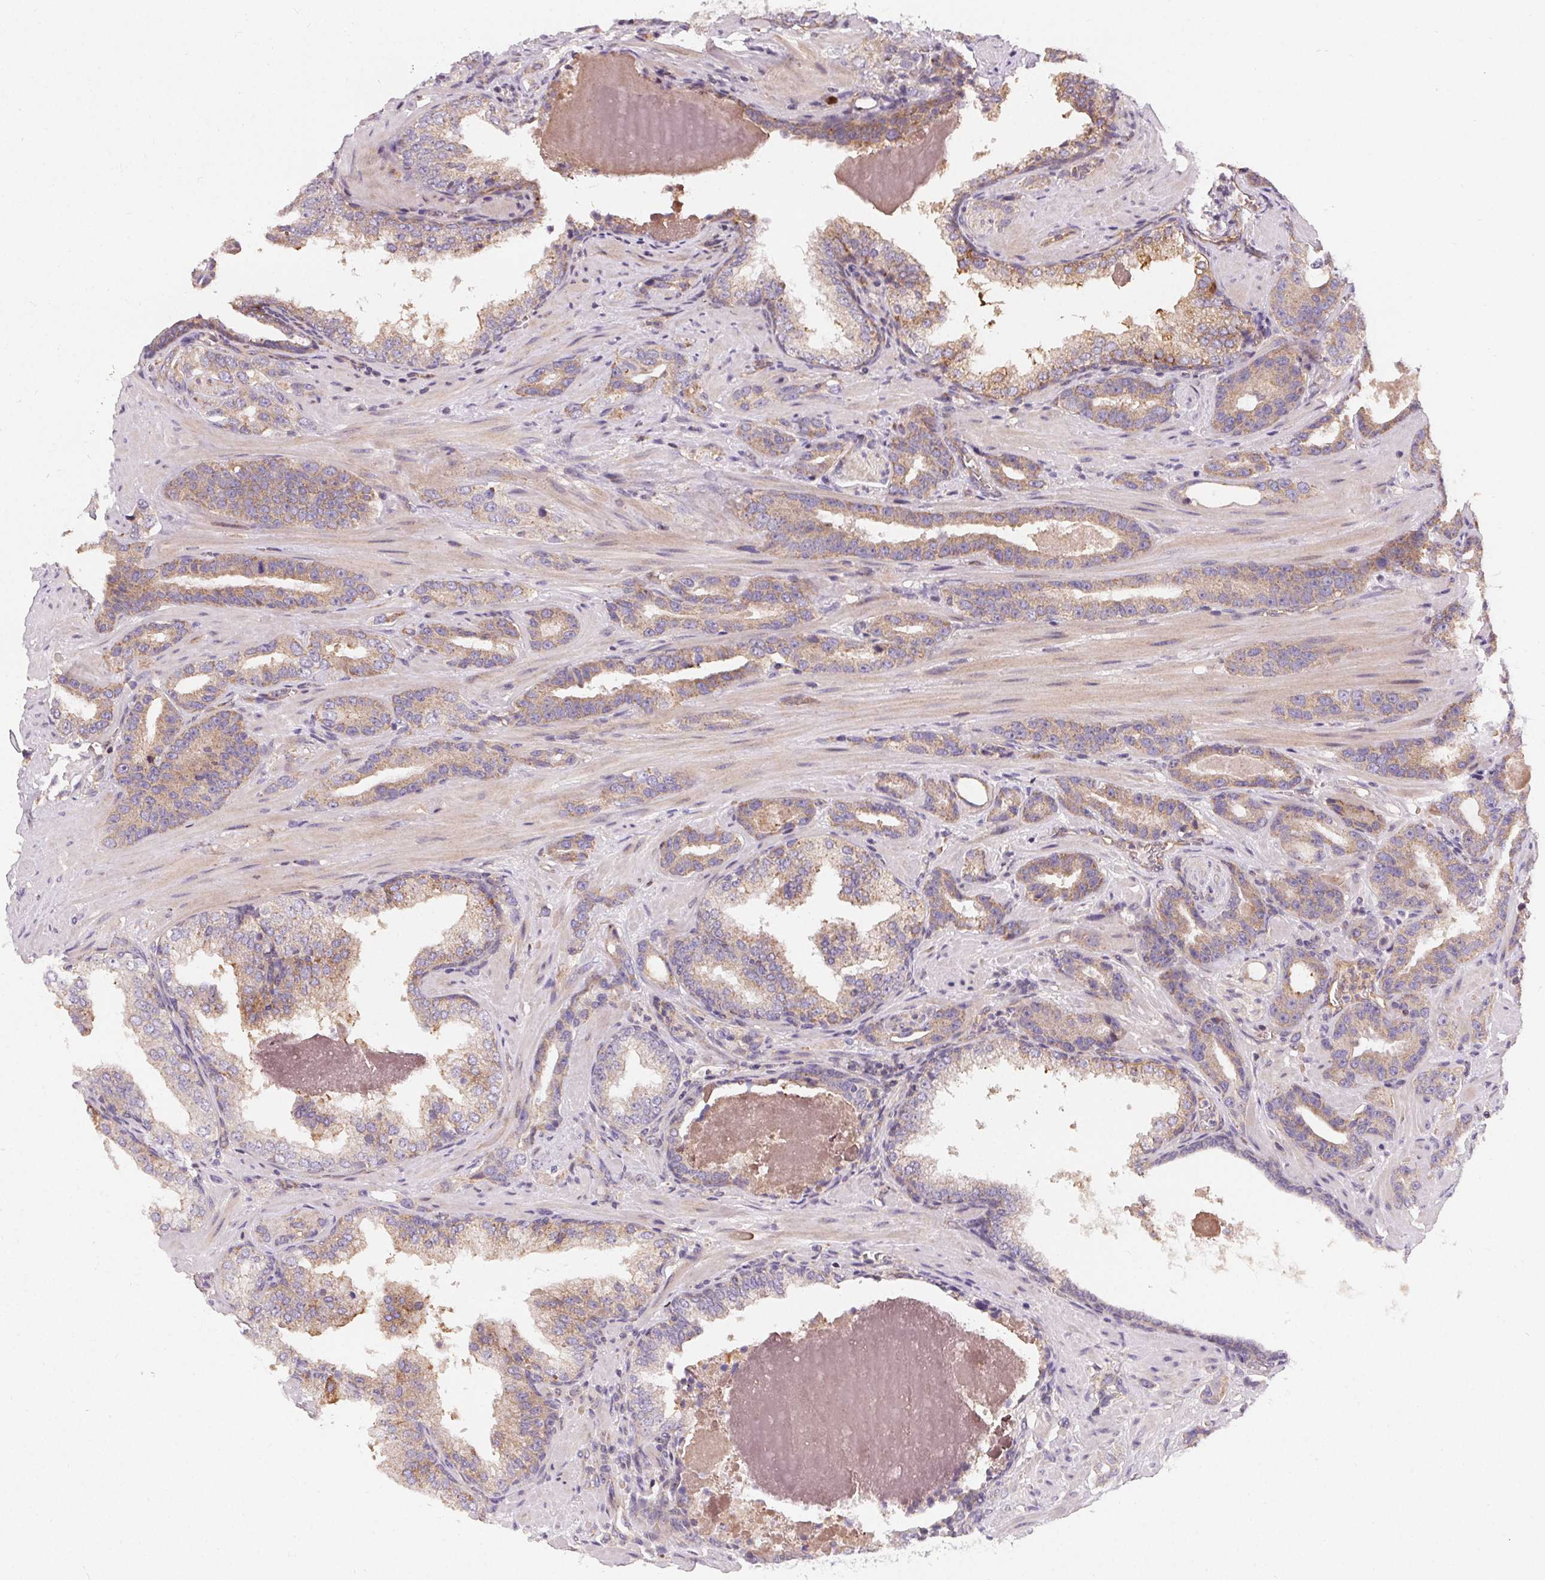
{"staining": {"intensity": "moderate", "quantity": "25%-75%", "location": "cytoplasmic/membranous"}, "tissue": "prostate cancer", "cell_type": "Tumor cells", "image_type": "cancer", "snomed": [{"axis": "morphology", "description": "Adenocarcinoma, High grade"}, {"axis": "topography", "description": "Prostate"}], "caption": "Brown immunohistochemical staining in adenocarcinoma (high-grade) (prostate) displays moderate cytoplasmic/membranous positivity in approximately 25%-75% of tumor cells.", "gene": "APLP1", "patient": {"sex": "male", "age": 65}}